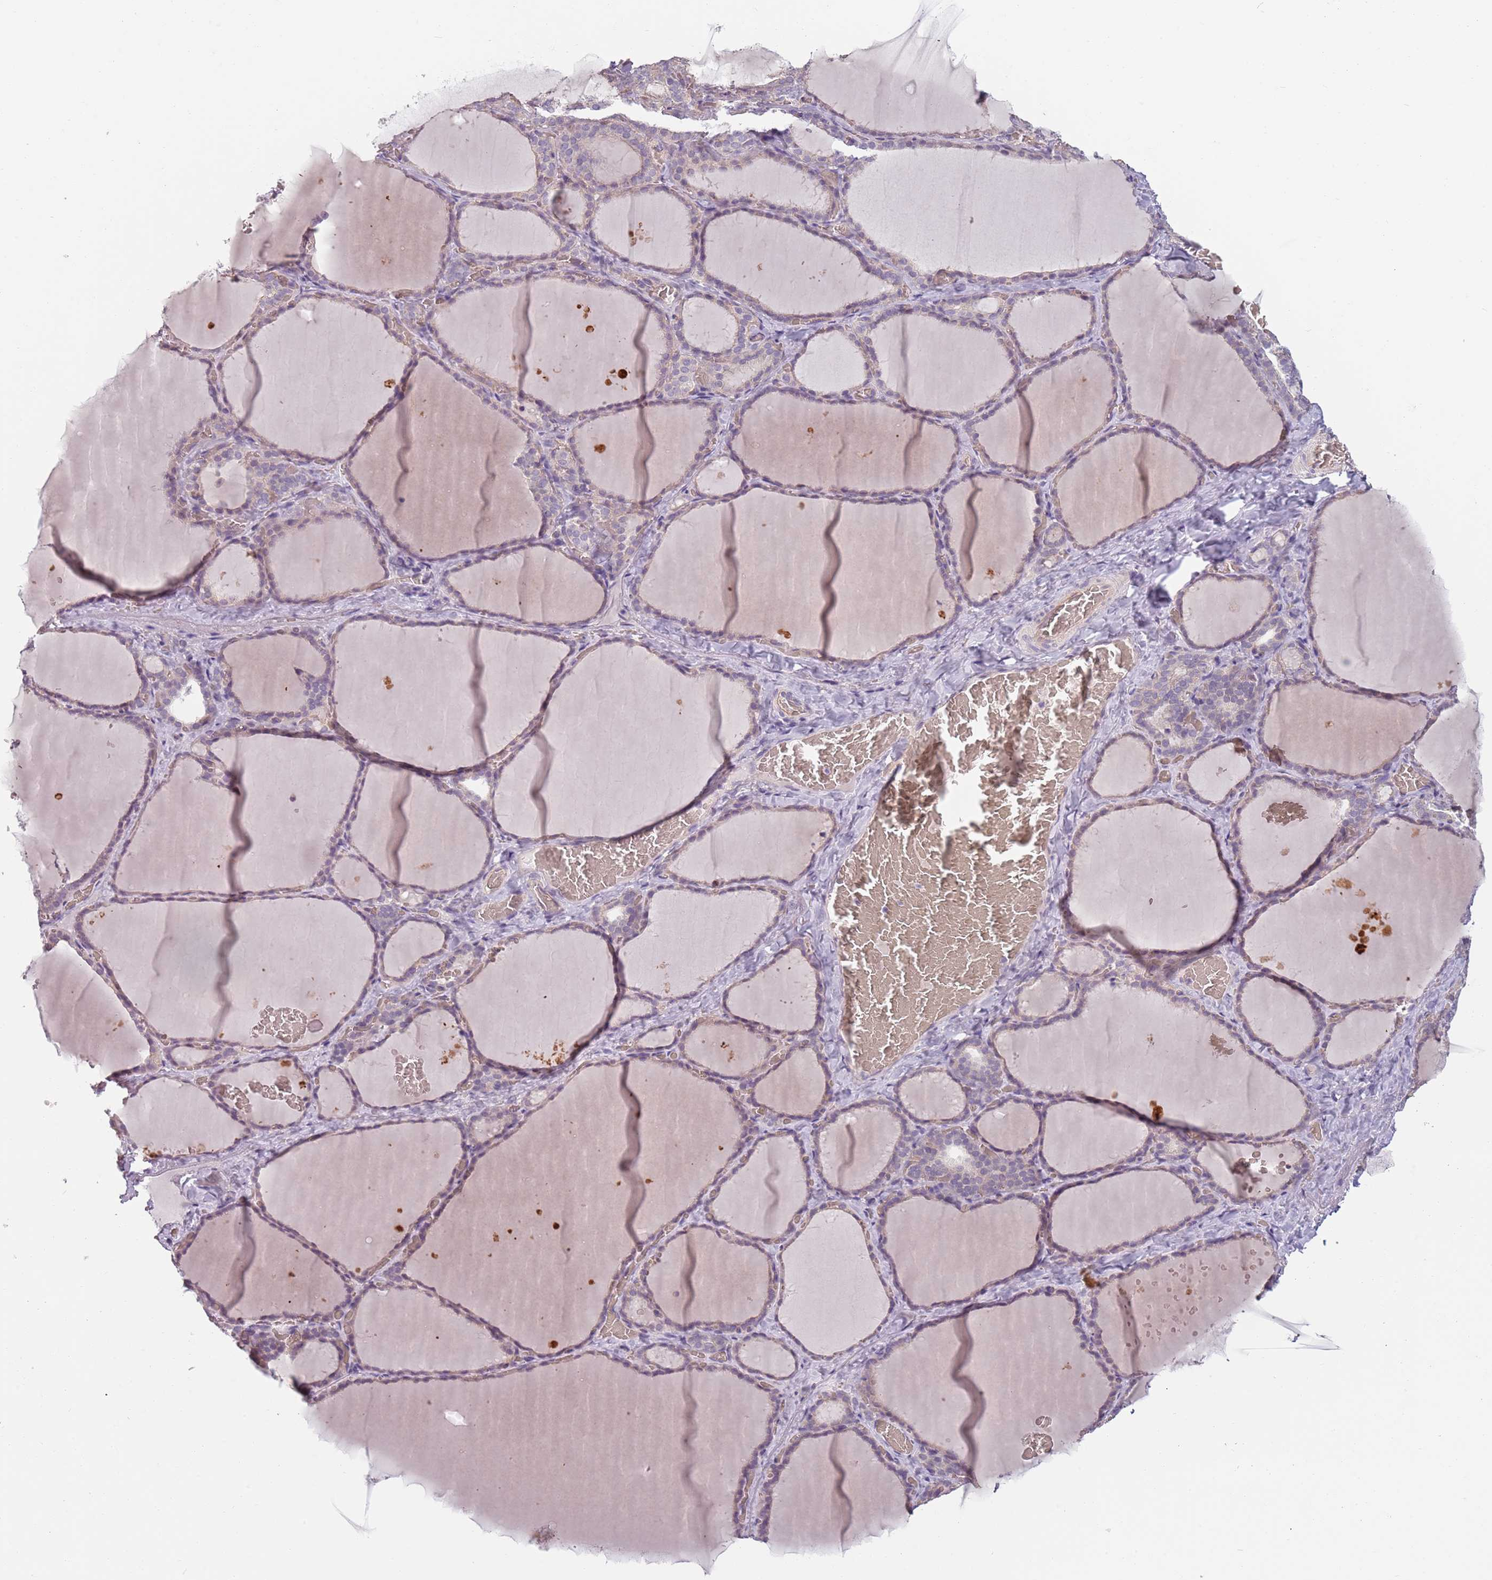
{"staining": {"intensity": "weak", "quantity": "<25%", "location": "cytoplasmic/membranous"}, "tissue": "thyroid gland", "cell_type": "Glandular cells", "image_type": "normal", "snomed": [{"axis": "morphology", "description": "Normal tissue, NOS"}, {"axis": "topography", "description": "Thyroid gland"}], "caption": "Human thyroid gland stained for a protein using IHC exhibits no positivity in glandular cells.", "gene": "TLCD2", "patient": {"sex": "female", "age": 39}}